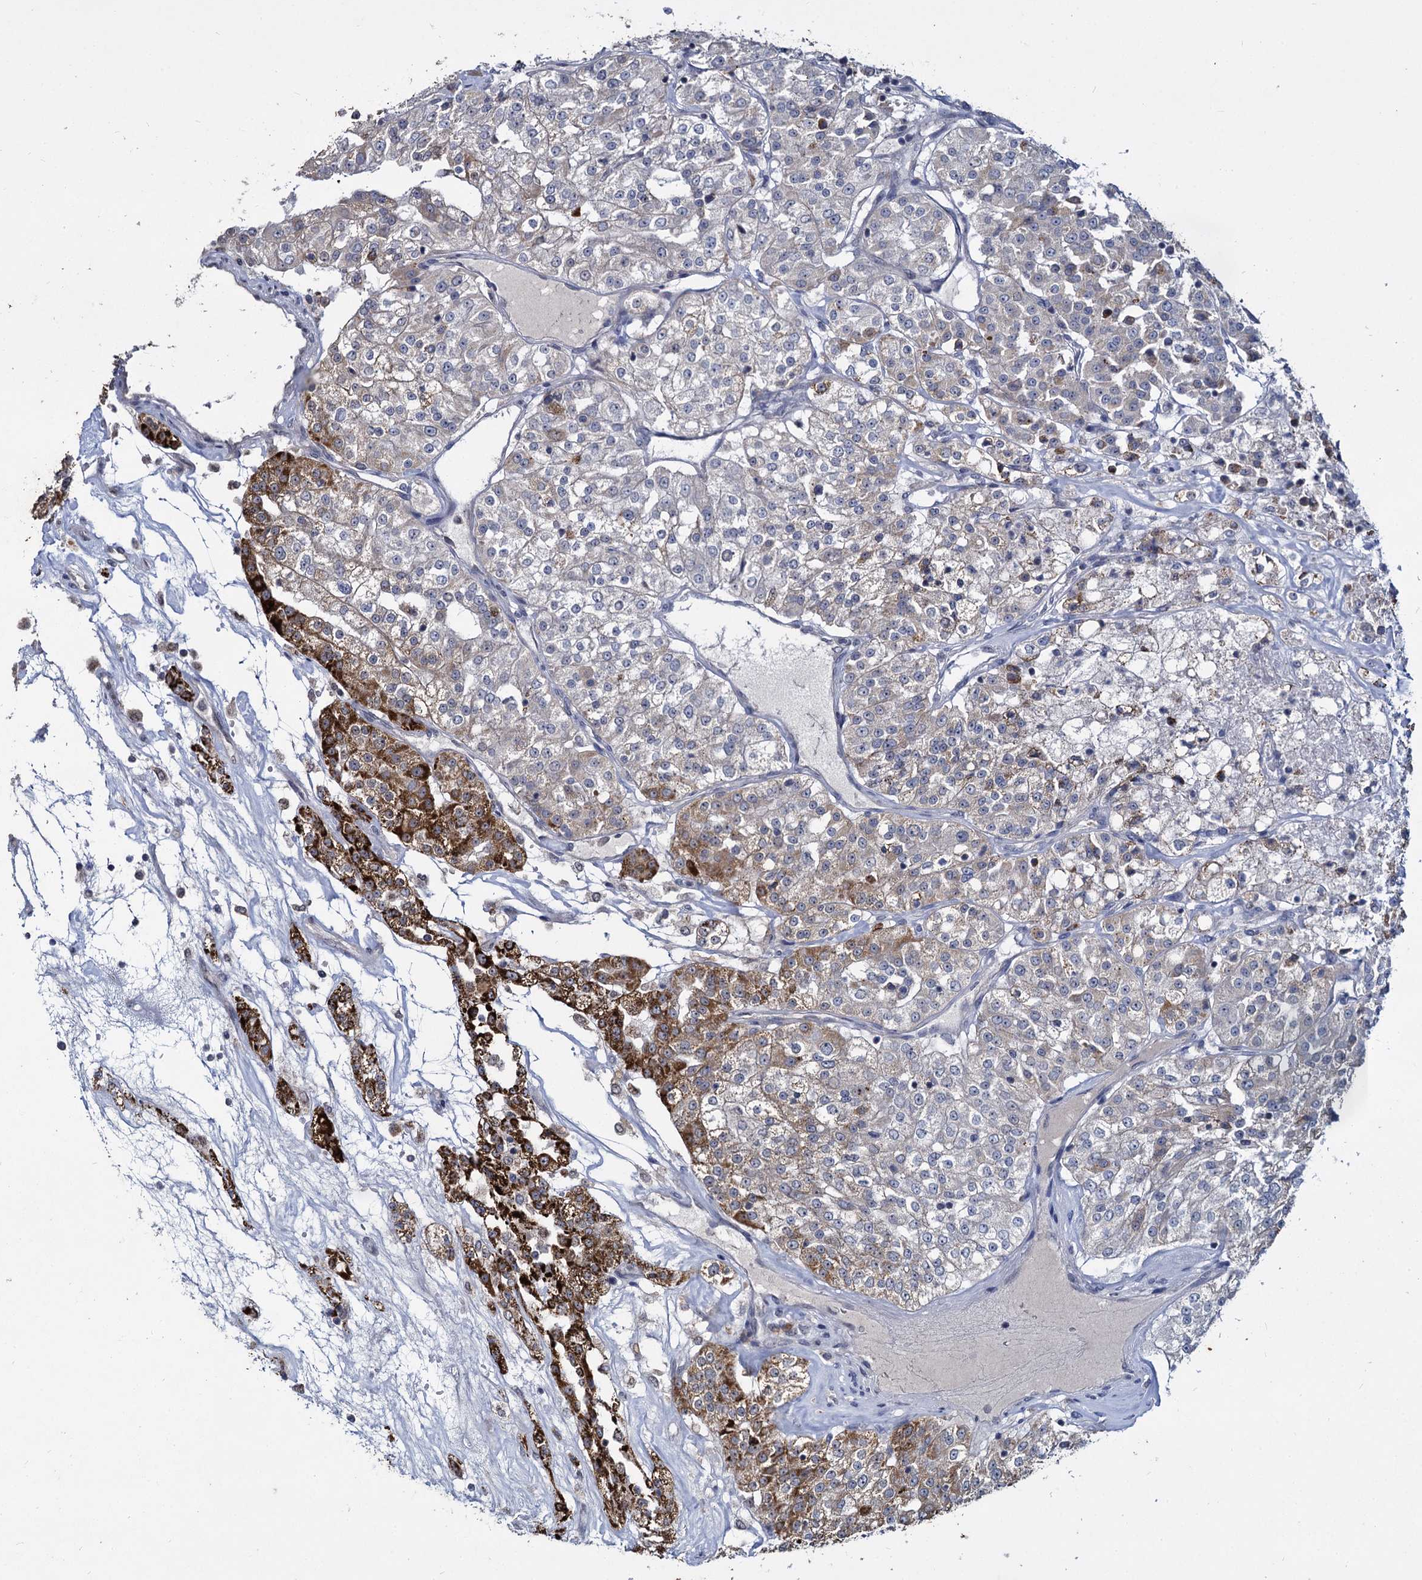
{"staining": {"intensity": "strong", "quantity": "<25%", "location": "cytoplasmic/membranous"}, "tissue": "renal cancer", "cell_type": "Tumor cells", "image_type": "cancer", "snomed": [{"axis": "morphology", "description": "Adenocarcinoma, NOS"}, {"axis": "topography", "description": "Kidney"}], "caption": "The image displays immunohistochemical staining of renal cancer (adenocarcinoma). There is strong cytoplasmic/membranous staining is seen in approximately <25% of tumor cells.", "gene": "RPUSD4", "patient": {"sex": "female", "age": 63}}